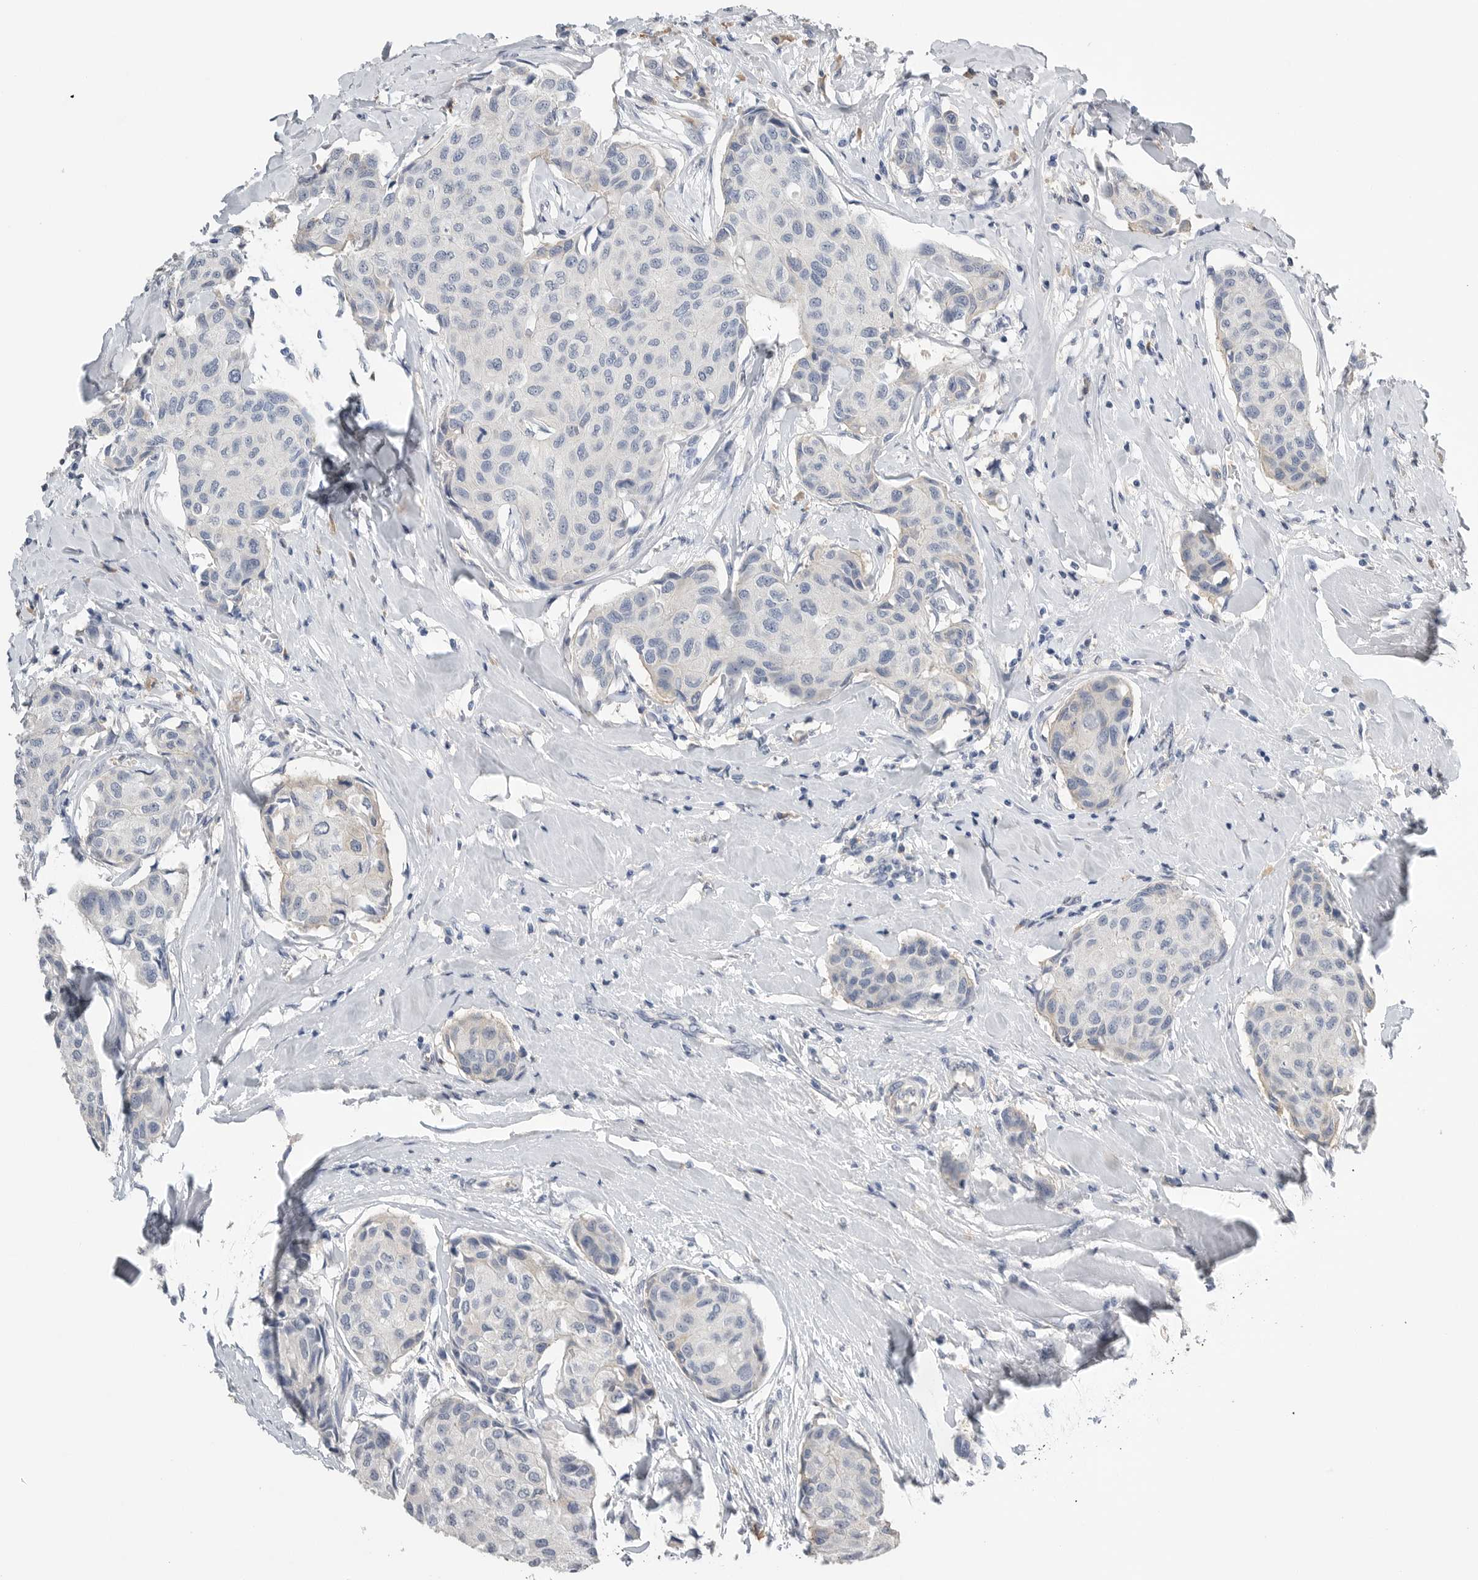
{"staining": {"intensity": "negative", "quantity": "none", "location": "none"}, "tissue": "breast cancer", "cell_type": "Tumor cells", "image_type": "cancer", "snomed": [{"axis": "morphology", "description": "Duct carcinoma"}, {"axis": "topography", "description": "Breast"}], "caption": "This is an IHC image of breast cancer. There is no expression in tumor cells.", "gene": "FABP6", "patient": {"sex": "female", "age": 80}}